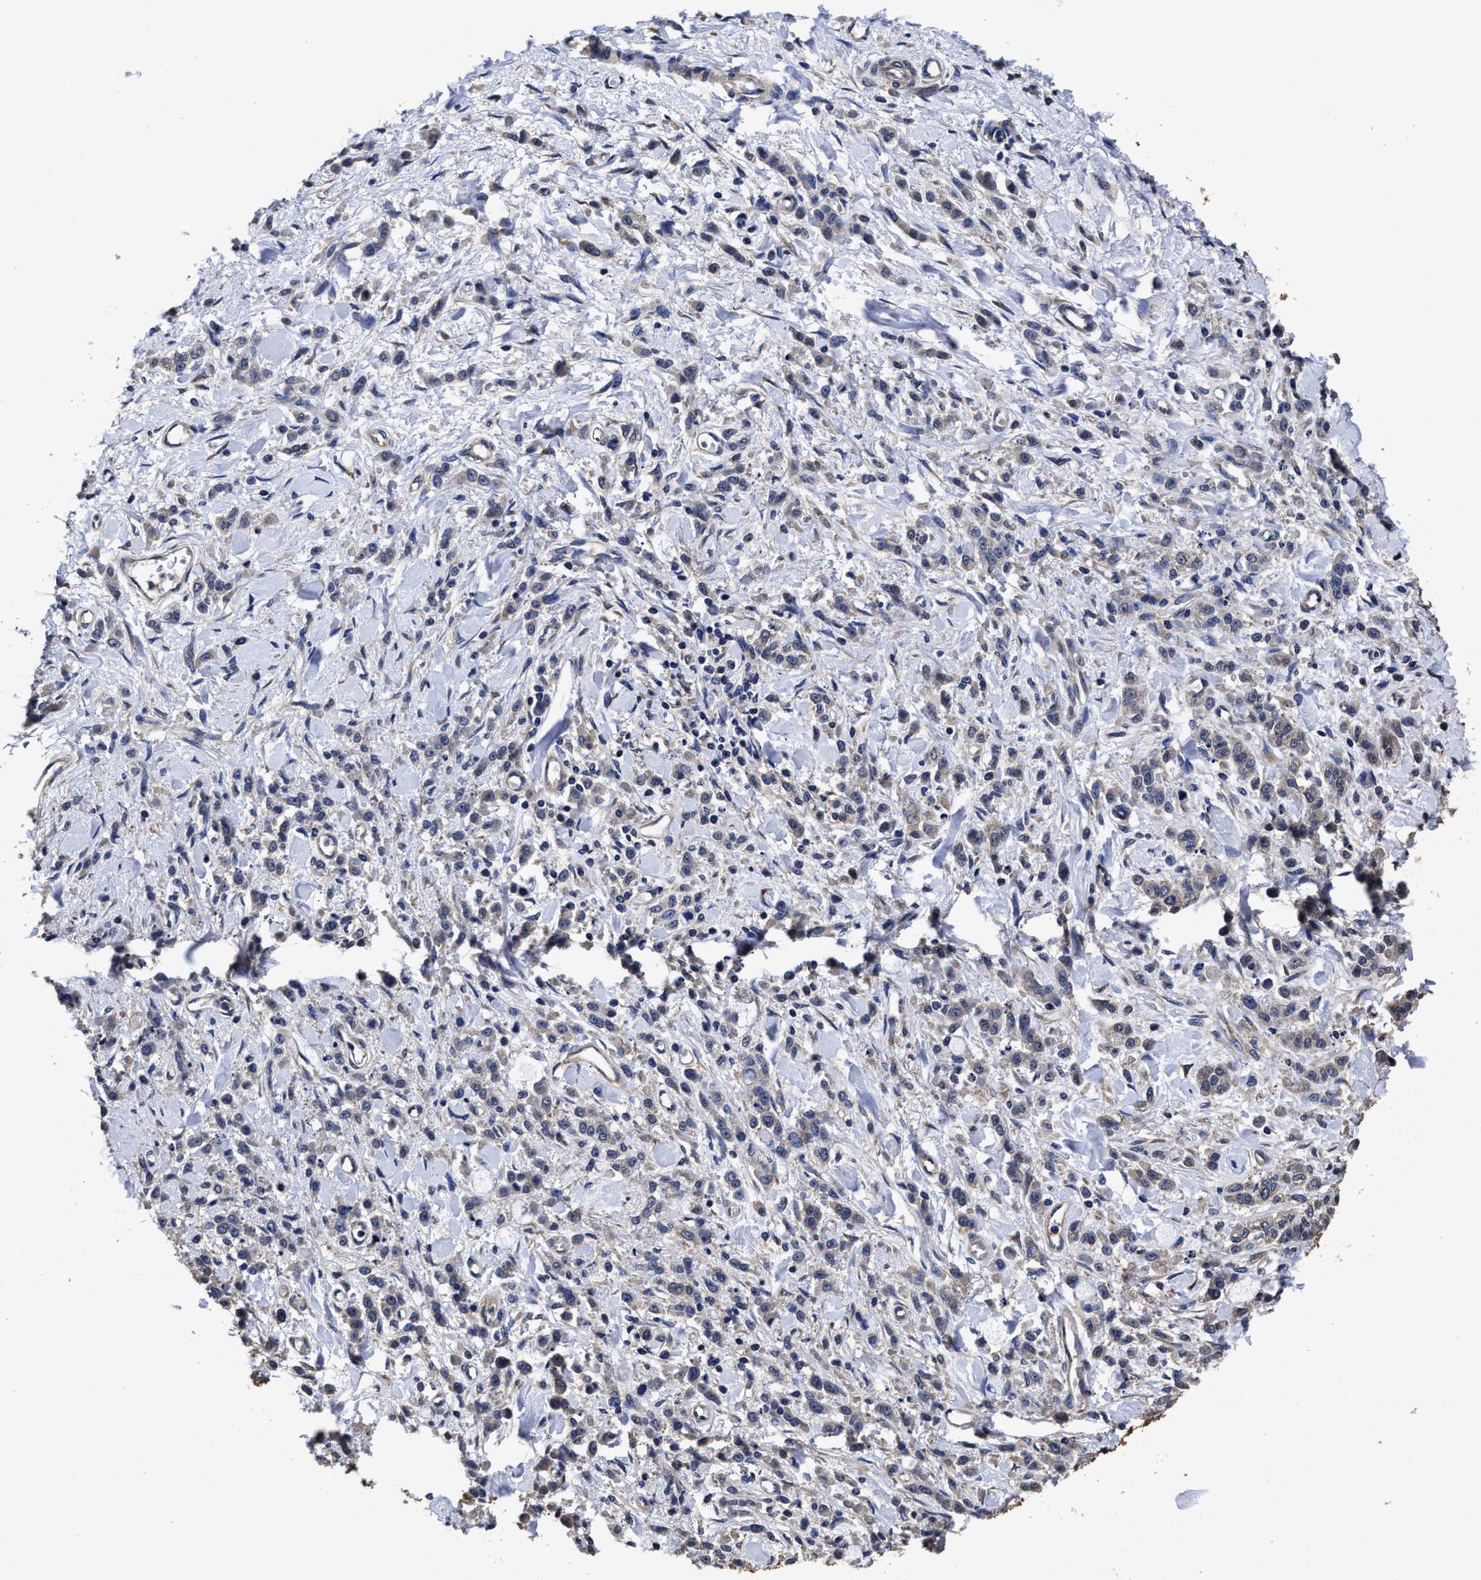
{"staining": {"intensity": "negative", "quantity": "none", "location": "none"}, "tissue": "stomach cancer", "cell_type": "Tumor cells", "image_type": "cancer", "snomed": [{"axis": "morphology", "description": "Normal tissue, NOS"}, {"axis": "morphology", "description": "Adenocarcinoma, NOS"}, {"axis": "topography", "description": "Stomach"}], "caption": "Immunohistochemistry (IHC) histopathology image of human adenocarcinoma (stomach) stained for a protein (brown), which displays no expression in tumor cells. (IHC, brightfield microscopy, high magnification).", "gene": "AVEN", "patient": {"sex": "male", "age": 82}}